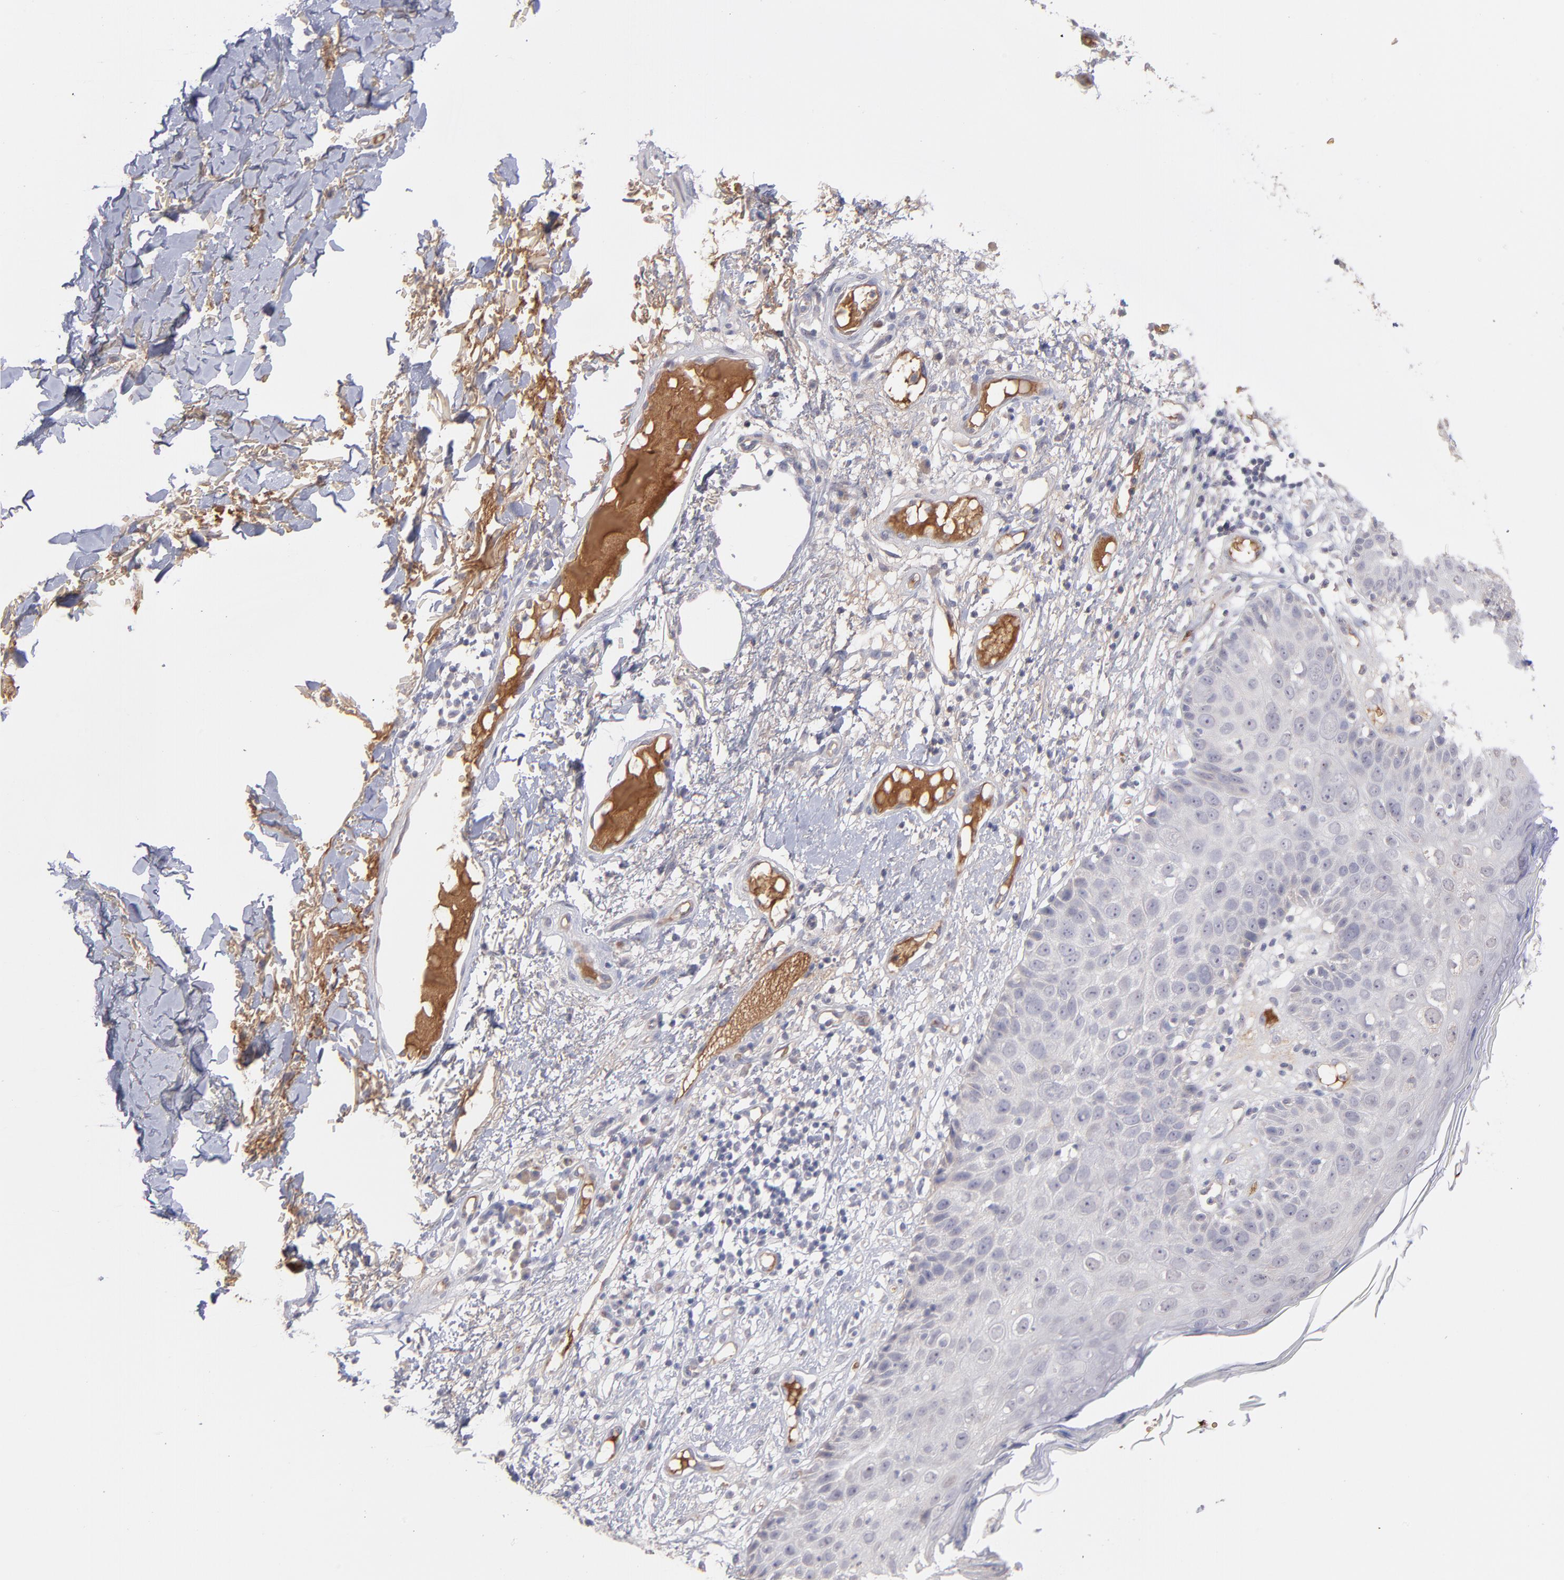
{"staining": {"intensity": "negative", "quantity": "none", "location": "none"}, "tissue": "skin cancer", "cell_type": "Tumor cells", "image_type": "cancer", "snomed": [{"axis": "morphology", "description": "Squamous cell carcinoma, NOS"}, {"axis": "topography", "description": "Skin"}], "caption": "Micrograph shows no significant protein staining in tumor cells of skin cancer. (Immunohistochemistry (ihc), brightfield microscopy, high magnification).", "gene": "F13B", "patient": {"sex": "male", "age": 87}}